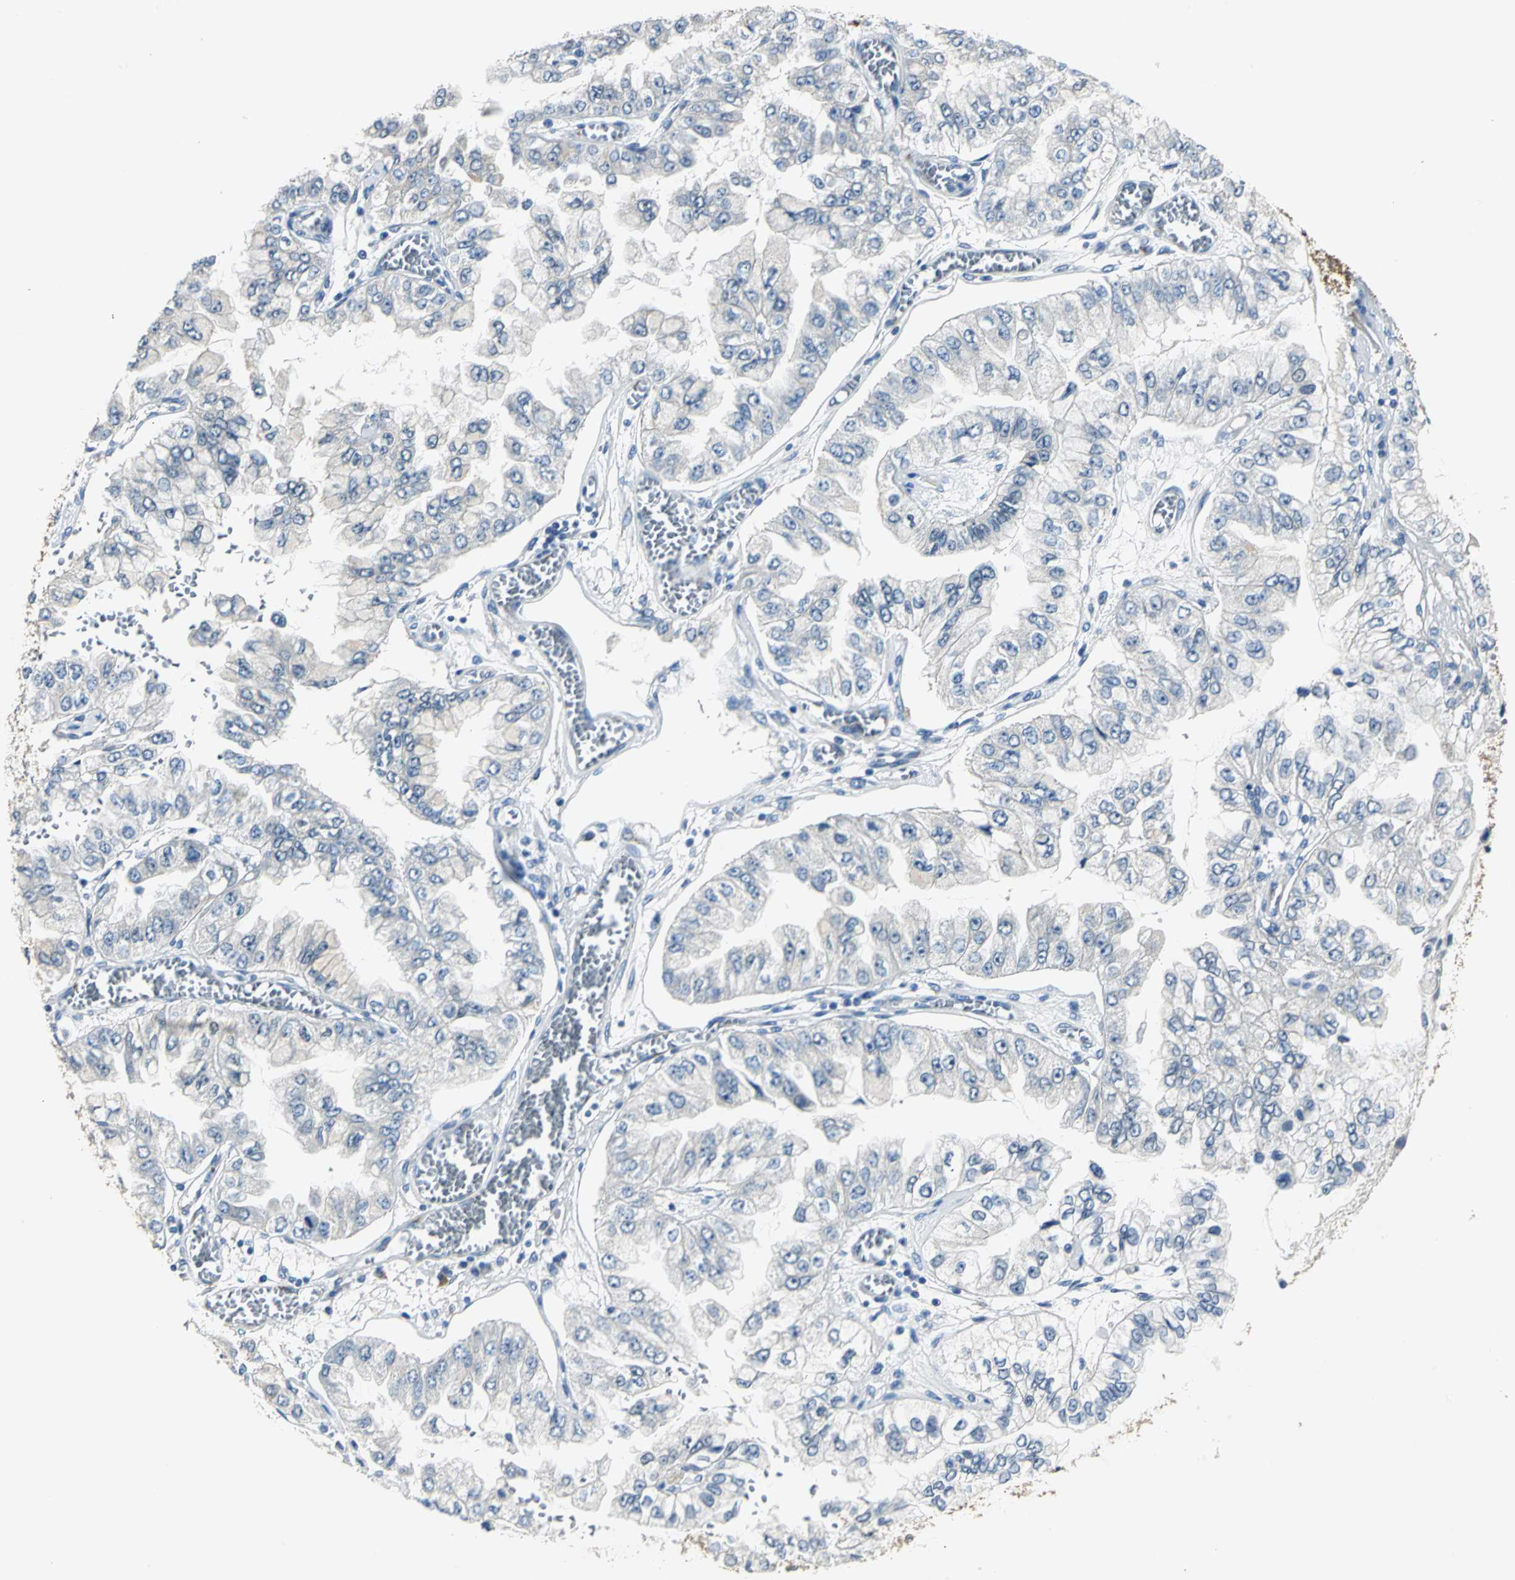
{"staining": {"intensity": "weak", "quantity": "<25%", "location": "cytoplasmic/membranous"}, "tissue": "liver cancer", "cell_type": "Tumor cells", "image_type": "cancer", "snomed": [{"axis": "morphology", "description": "Cholangiocarcinoma"}, {"axis": "topography", "description": "Liver"}], "caption": "Tumor cells are negative for protein expression in human liver cancer (cholangiocarcinoma).", "gene": "B3GNT2", "patient": {"sex": "female", "age": 79}}